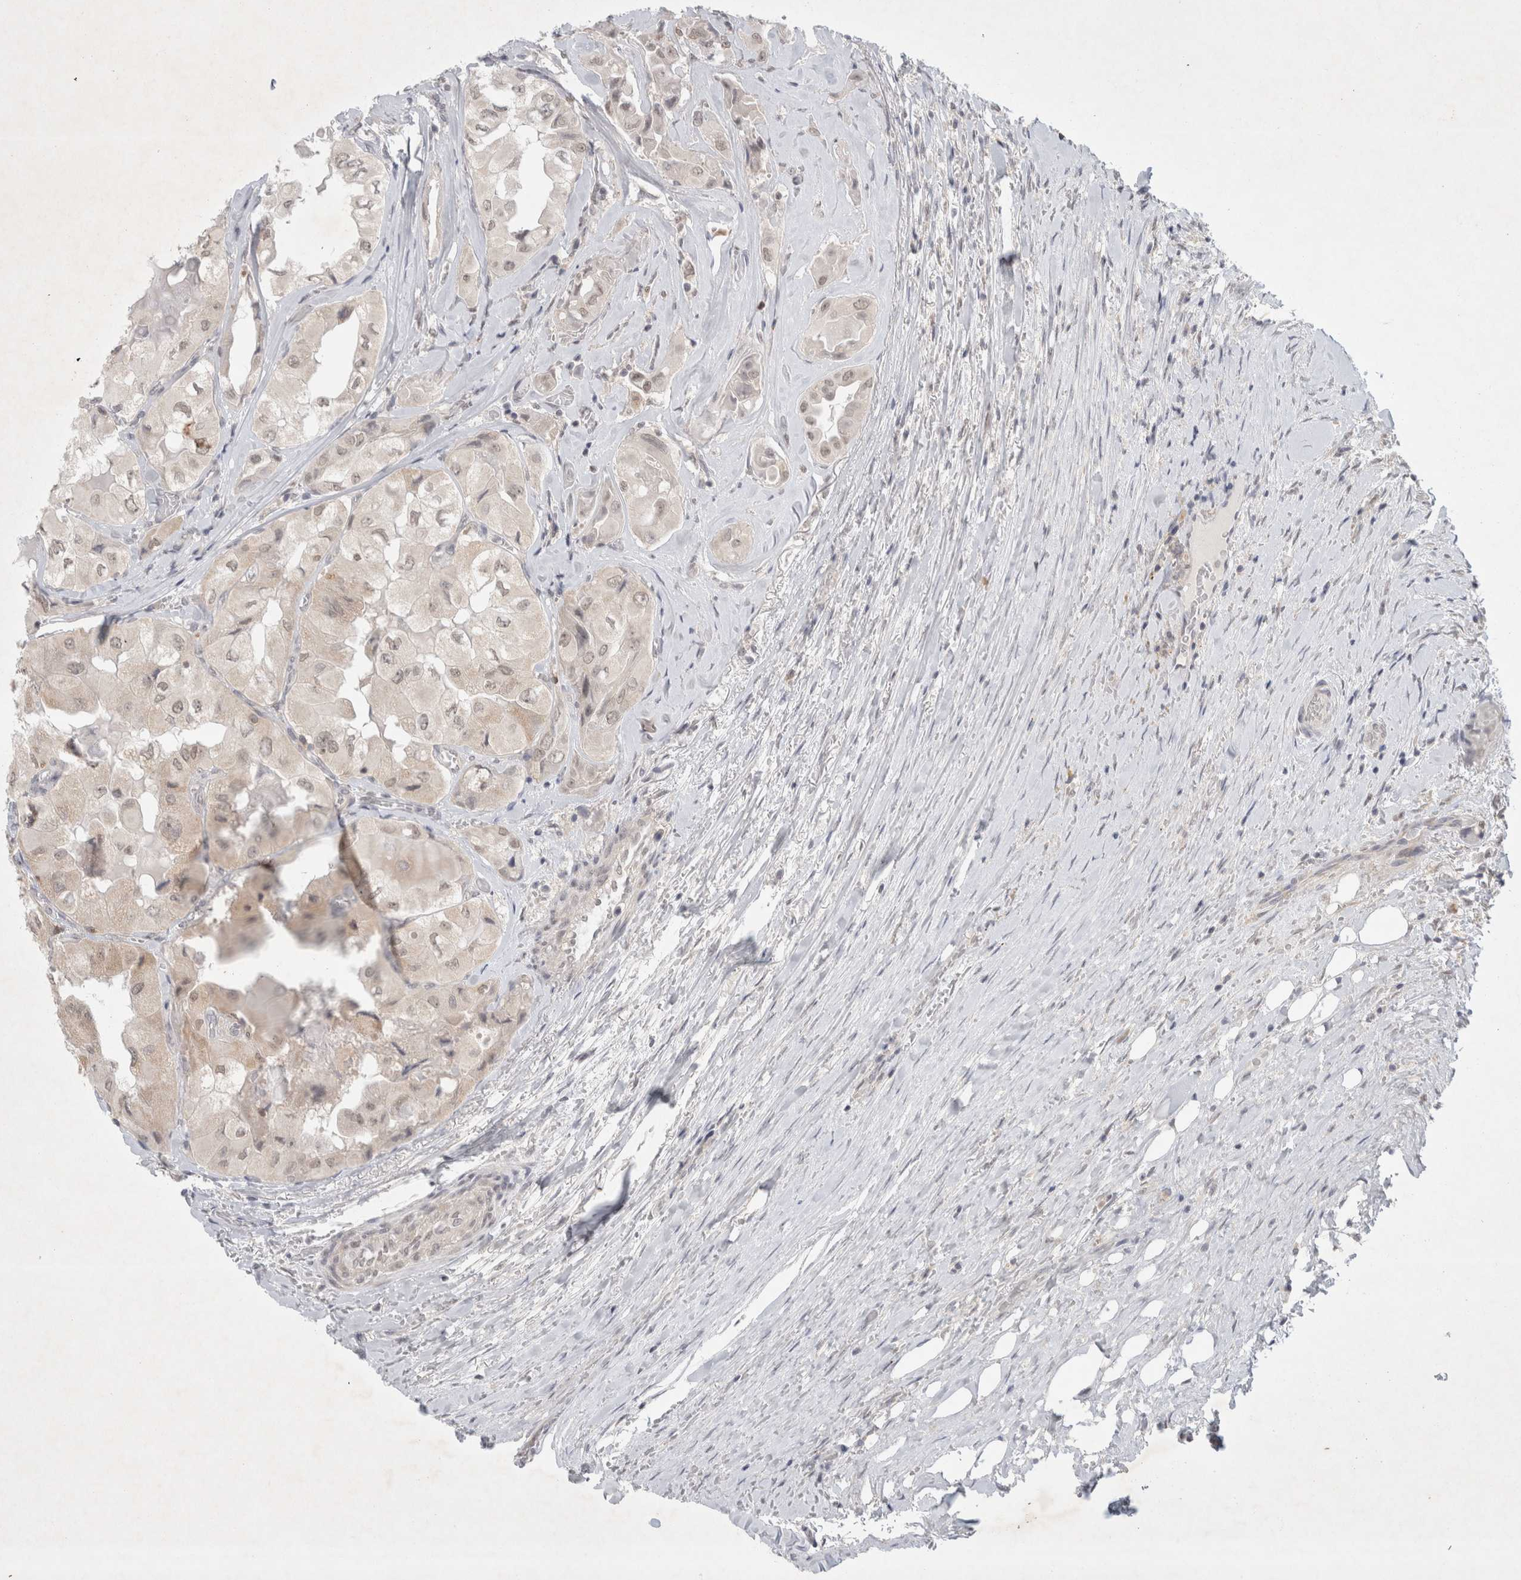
{"staining": {"intensity": "weak", "quantity": "<25%", "location": "cytoplasmic/membranous,nuclear"}, "tissue": "thyroid cancer", "cell_type": "Tumor cells", "image_type": "cancer", "snomed": [{"axis": "morphology", "description": "Papillary adenocarcinoma, NOS"}, {"axis": "topography", "description": "Thyroid gland"}], "caption": "Immunohistochemistry micrograph of neoplastic tissue: thyroid papillary adenocarcinoma stained with DAB reveals no significant protein positivity in tumor cells.", "gene": "FBXO42", "patient": {"sex": "female", "age": 59}}